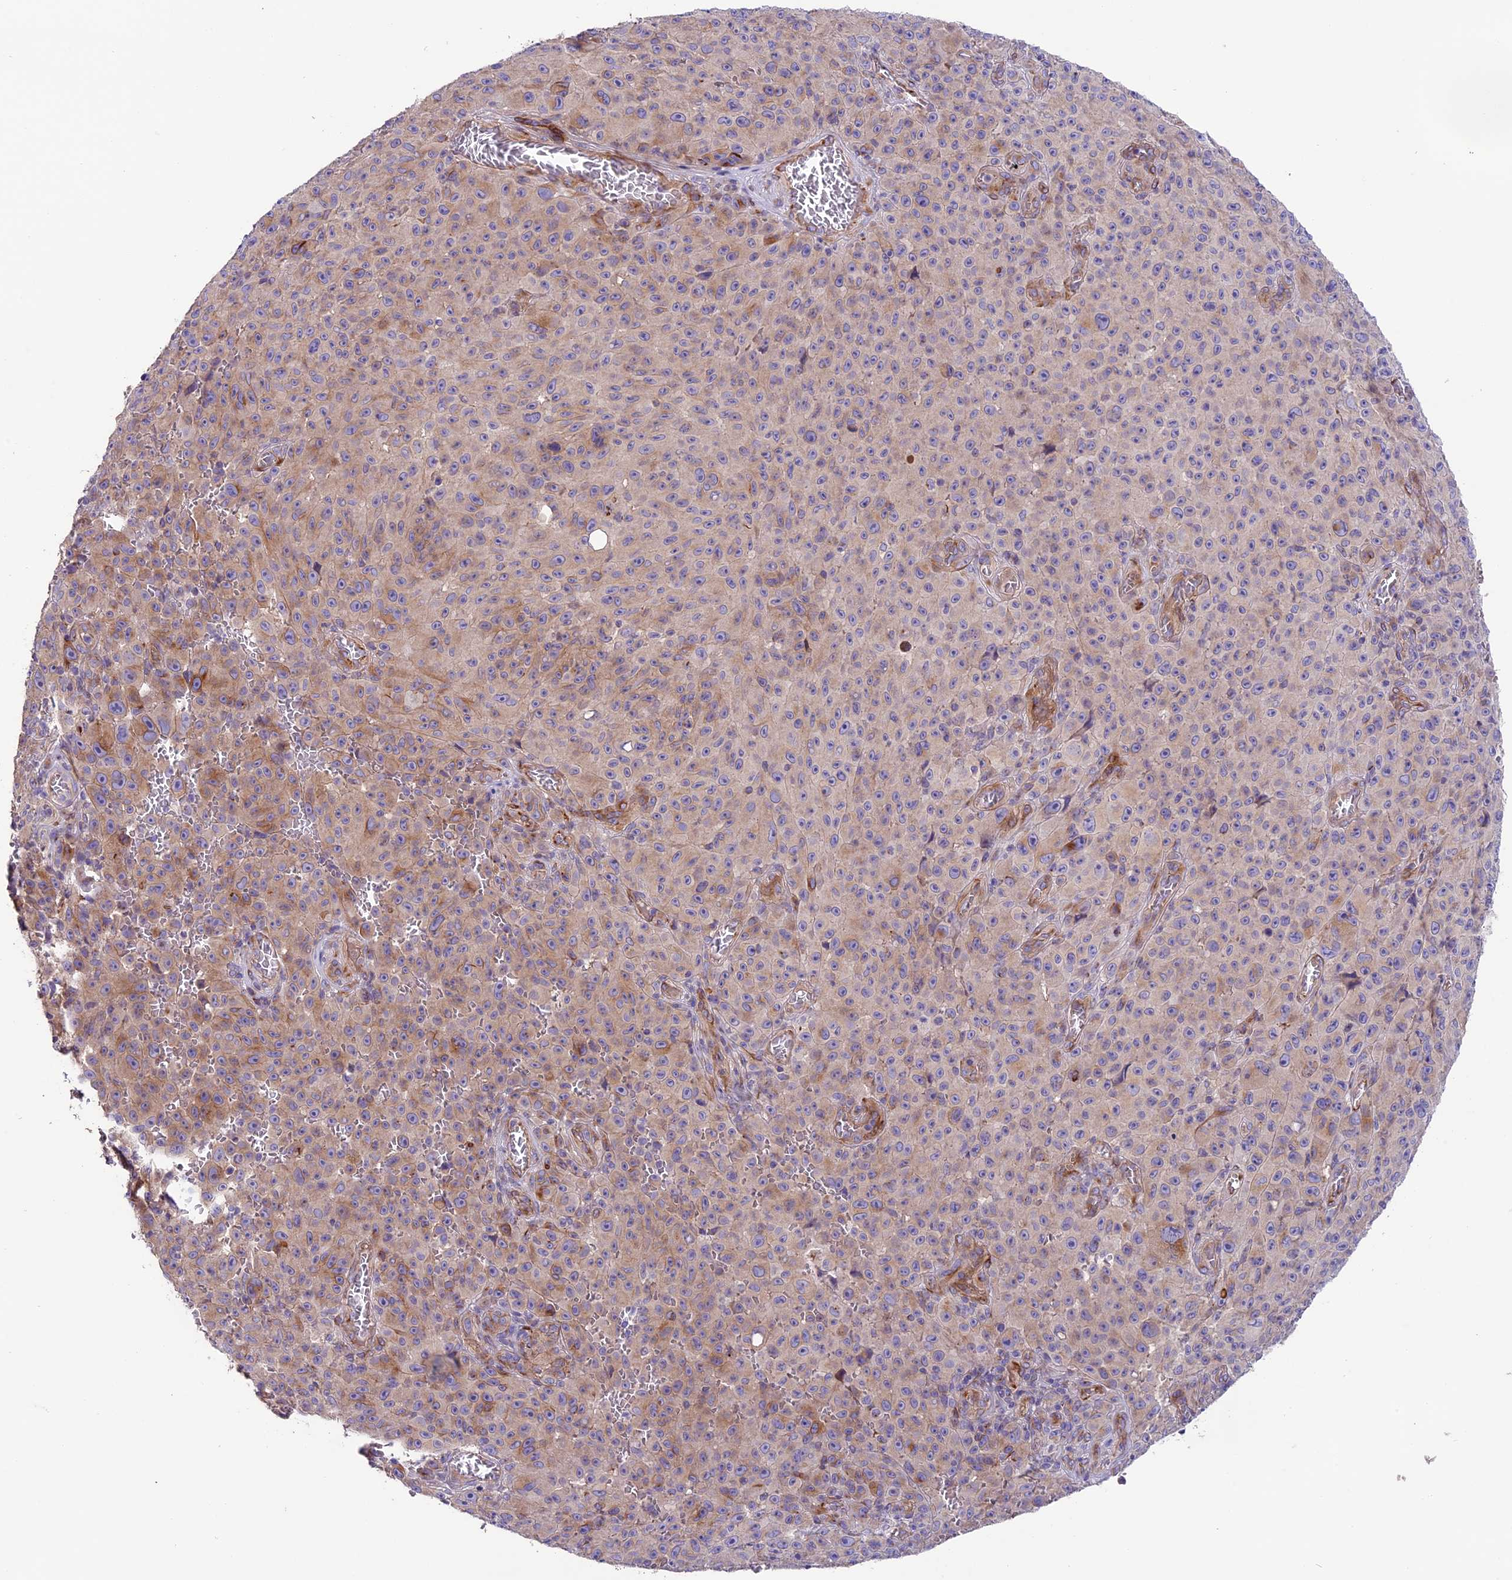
{"staining": {"intensity": "weak", "quantity": "25%-75%", "location": "cytoplasmic/membranous"}, "tissue": "melanoma", "cell_type": "Tumor cells", "image_type": "cancer", "snomed": [{"axis": "morphology", "description": "Malignant melanoma, NOS"}, {"axis": "topography", "description": "Skin"}], "caption": "Protein staining of malignant melanoma tissue exhibits weak cytoplasmic/membranous staining in about 25%-75% of tumor cells.", "gene": "CD99L2", "patient": {"sex": "female", "age": 82}}